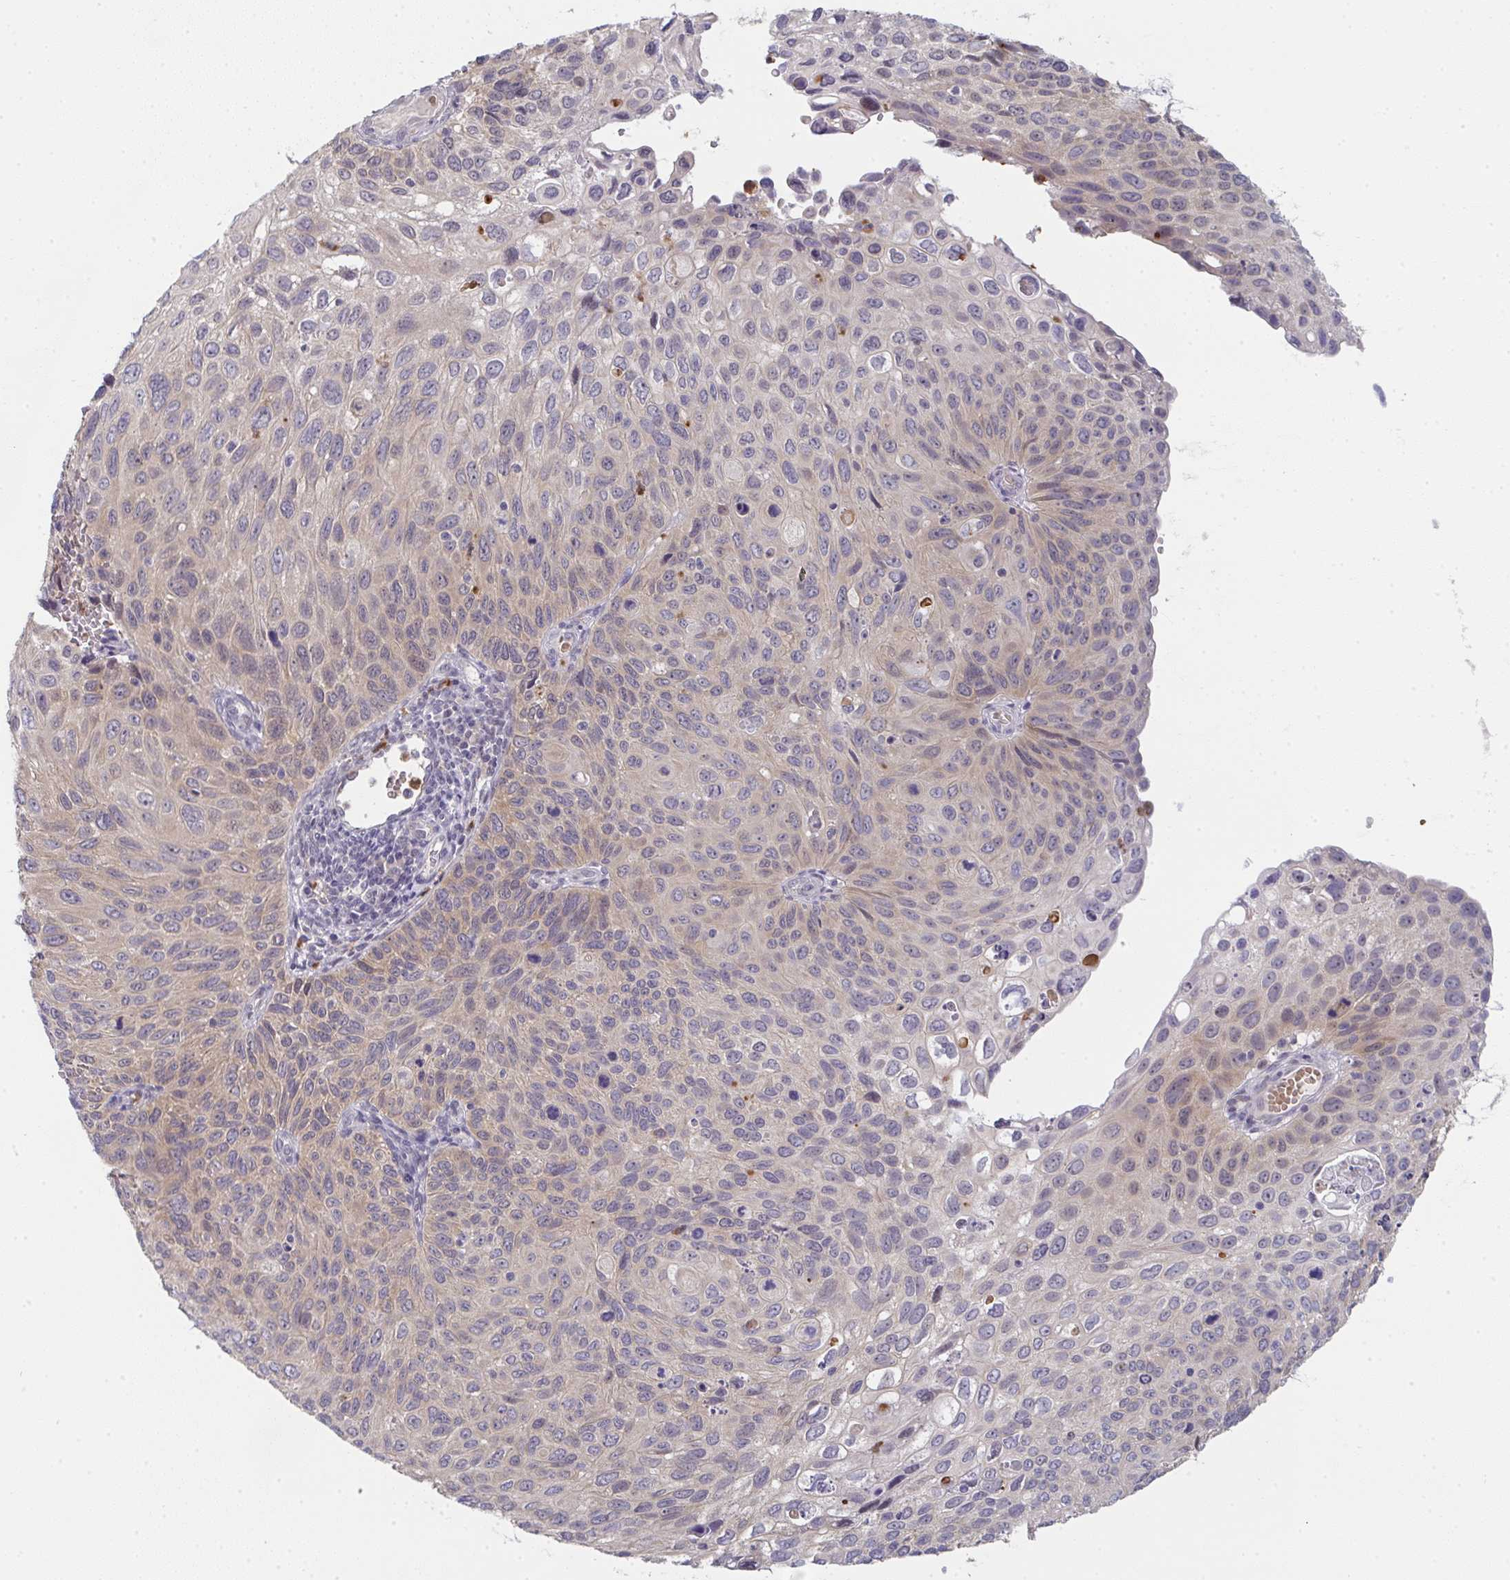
{"staining": {"intensity": "weak", "quantity": "25%-75%", "location": "cytoplasmic/membranous"}, "tissue": "cervical cancer", "cell_type": "Tumor cells", "image_type": "cancer", "snomed": [{"axis": "morphology", "description": "Squamous cell carcinoma, NOS"}, {"axis": "topography", "description": "Cervix"}], "caption": "Weak cytoplasmic/membranous expression is present in approximately 25%-75% of tumor cells in cervical squamous cell carcinoma. The protein of interest is stained brown, and the nuclei are stained in blue (DAB IHC with brightfield microscopy, high magnification).", "gene": "RIOK1", "patient": {"sex": "female", "age": 70}}